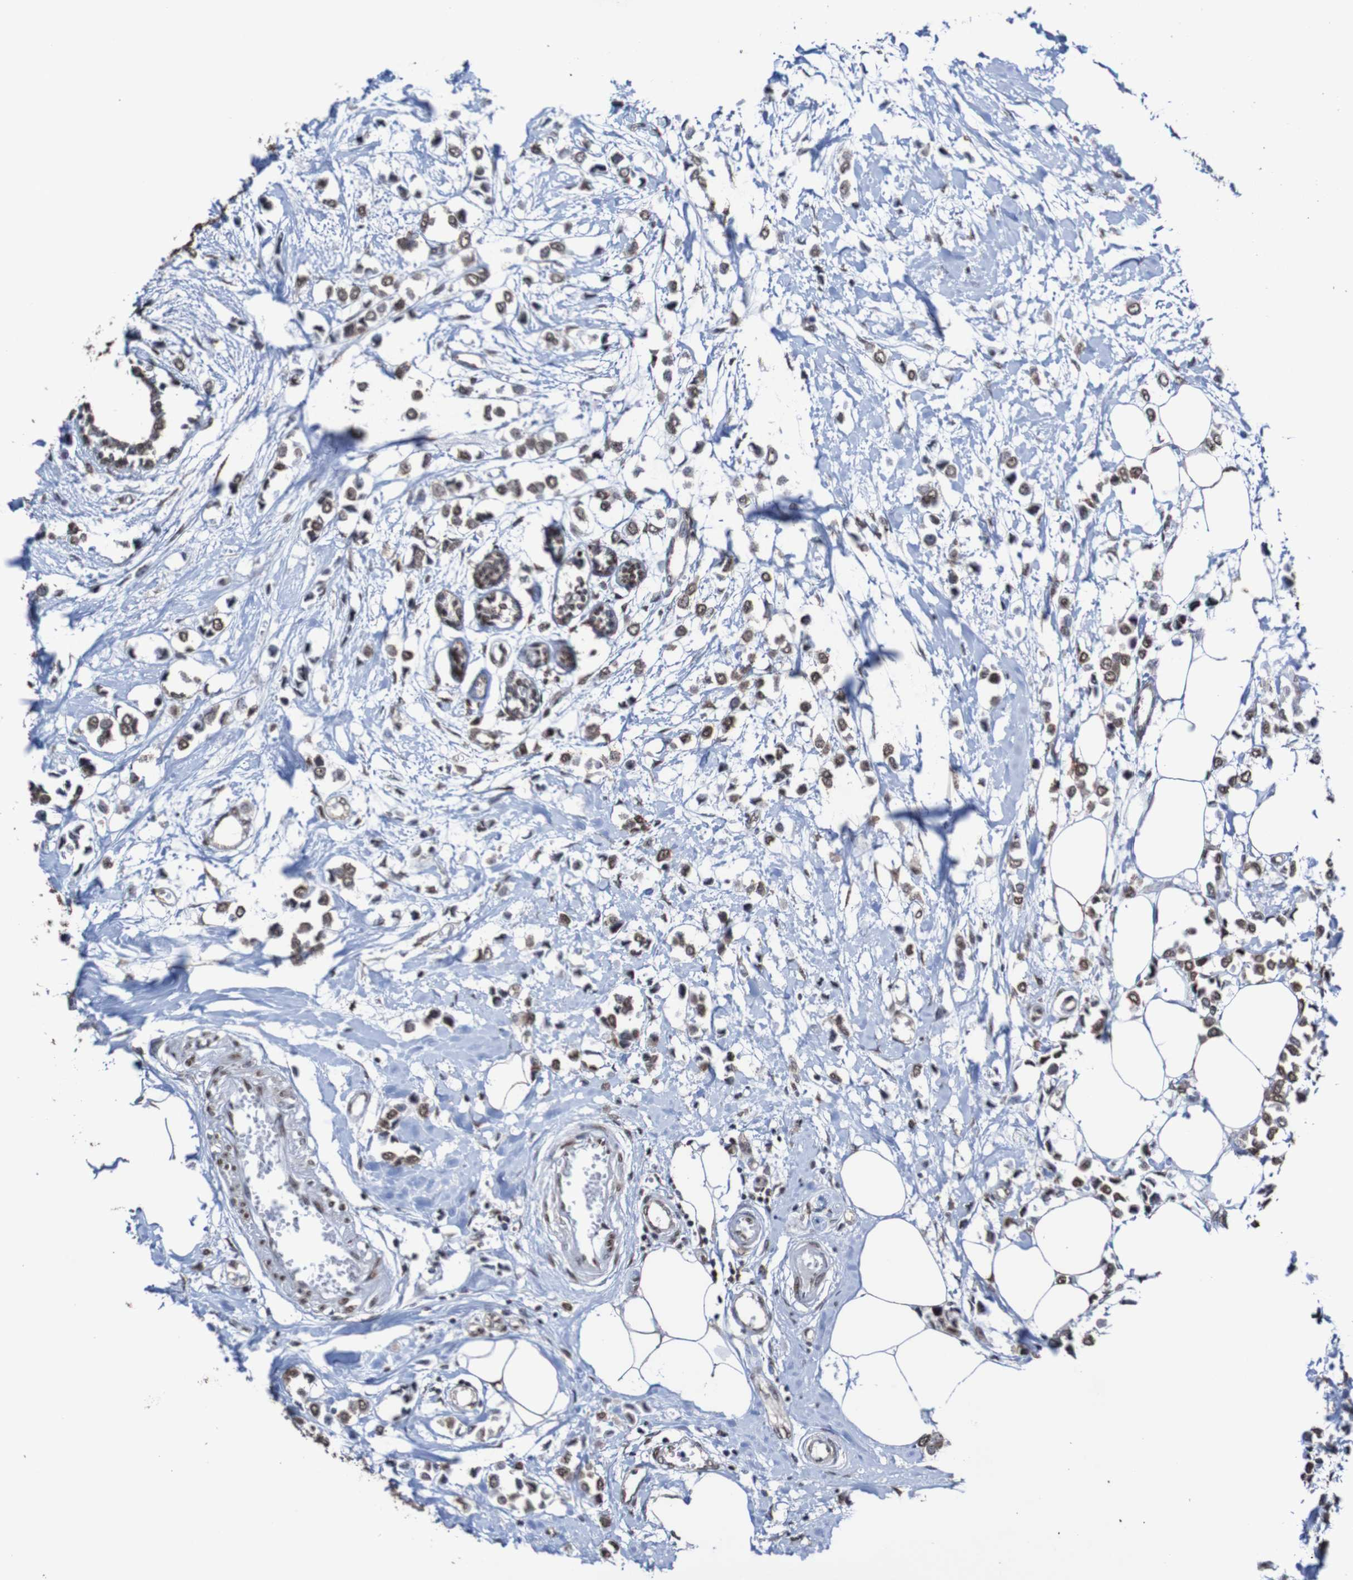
{"staining": {"intensity": "moderate", "quantity": ">75%", "location": "nuclear"}, "tissue": "breast cancer", "cell_type": "Tumor cells", "image_type": "cancer", "snomed": [{"axis": "morphology", "description": "Lobular carcinoma"}, {"axis": "topography", "description": "Breast"}], "caption": "Protein analysis of breast cancer (lobular carcinoma) tissue shows moderate nuclear positivity in approximately >75% of tumor cells.", "gene": "GFI1", "patient": {"sex": "female", "age": 51}}